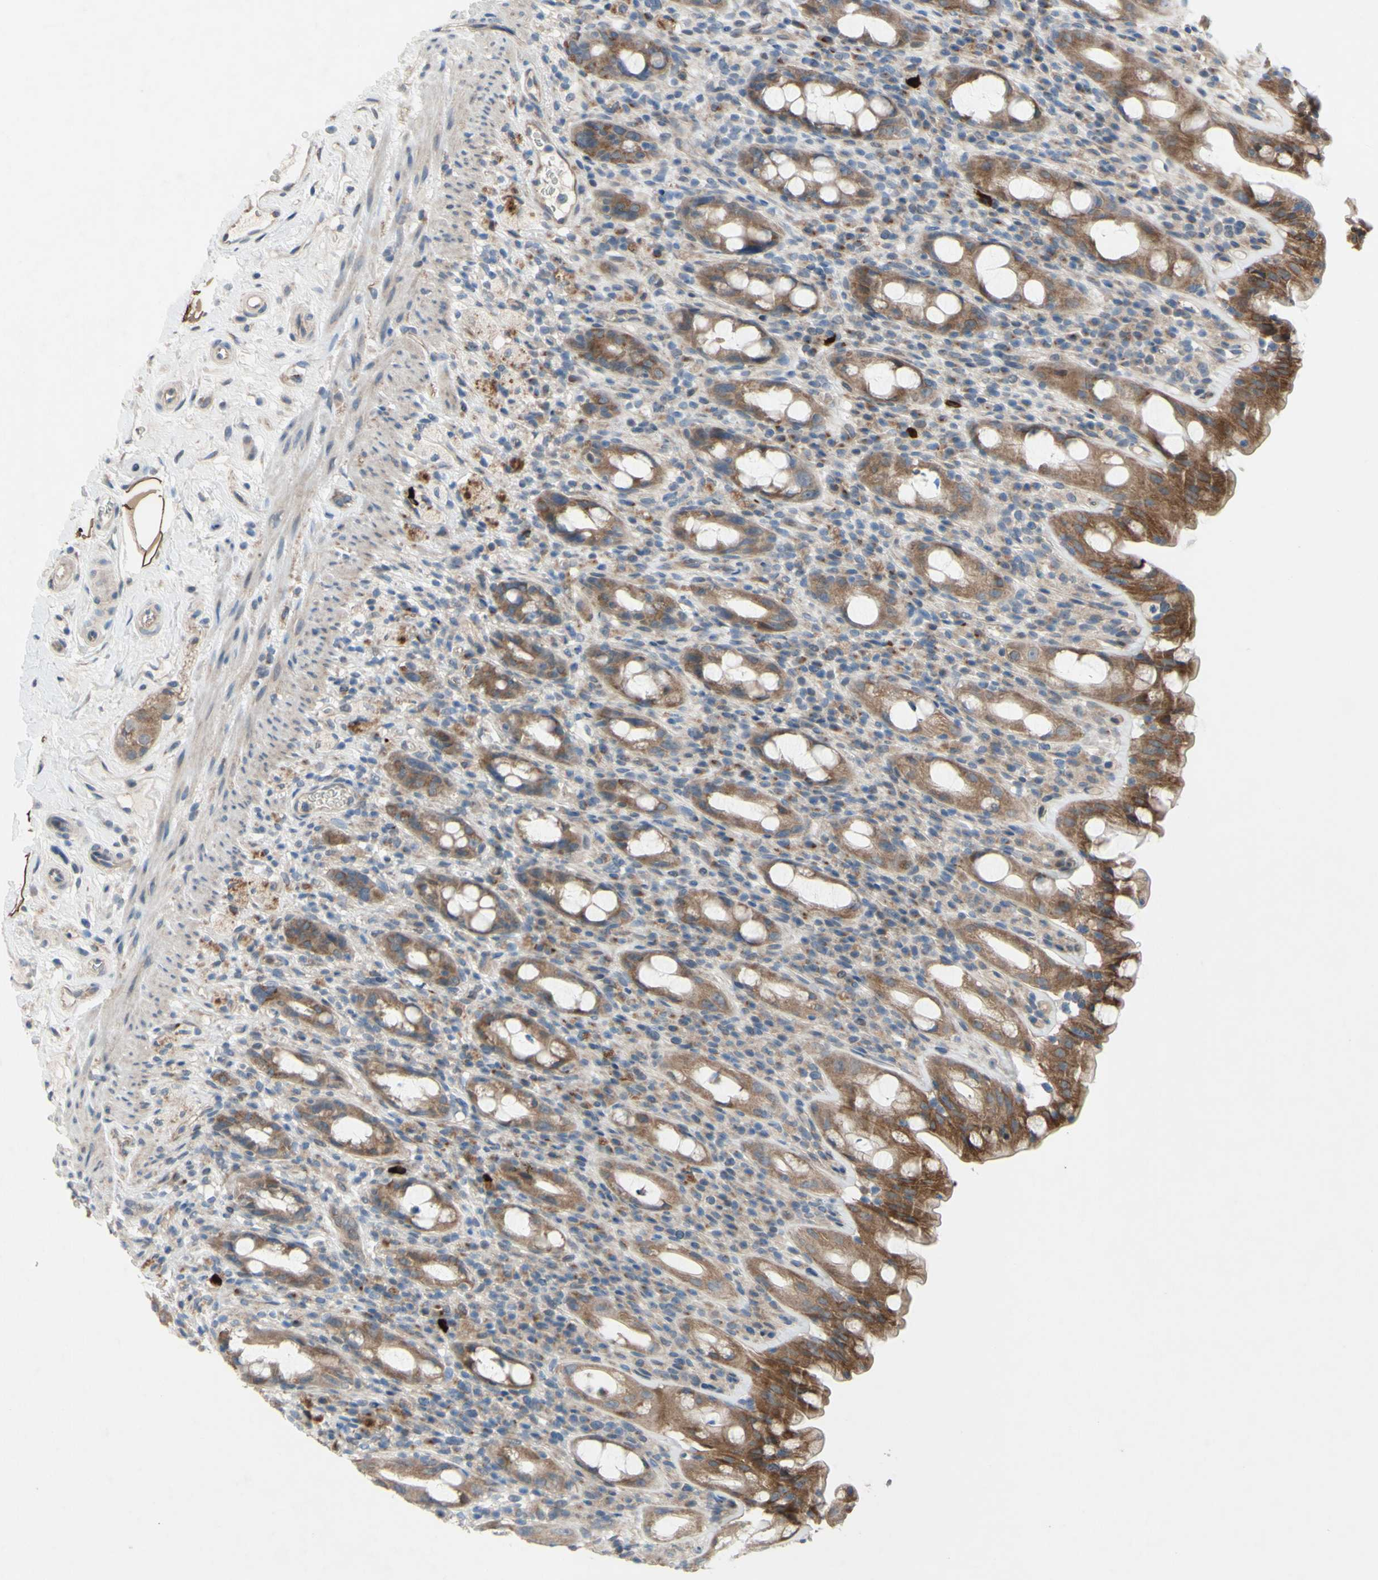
{"staining": {"intensity": "moderate", "quantity": ">75%", "location": "cytoplasmic/membranous"}, "tissue": "rectum", "cell_type": "Glandular cells", "image_type": "normal", "snomed": [{"axis": "morphology", "description": "Normal tissue, NOS"}, {"axis": "topography", "description": "Rectum"}], "caption": "Immunohistochemistry (IHC) photomicrograph of unremarkable rectum: human rectum stained using immunohistochemistry exhibits medium levels of moderate protein expression localized specifically in the cytoplasmic/membranous of glandular cells, appearing as a cytoplasmic/membranous brown color.", "gene": "GRAMD2B", "patient": {"sex": "male", "age": 44}}